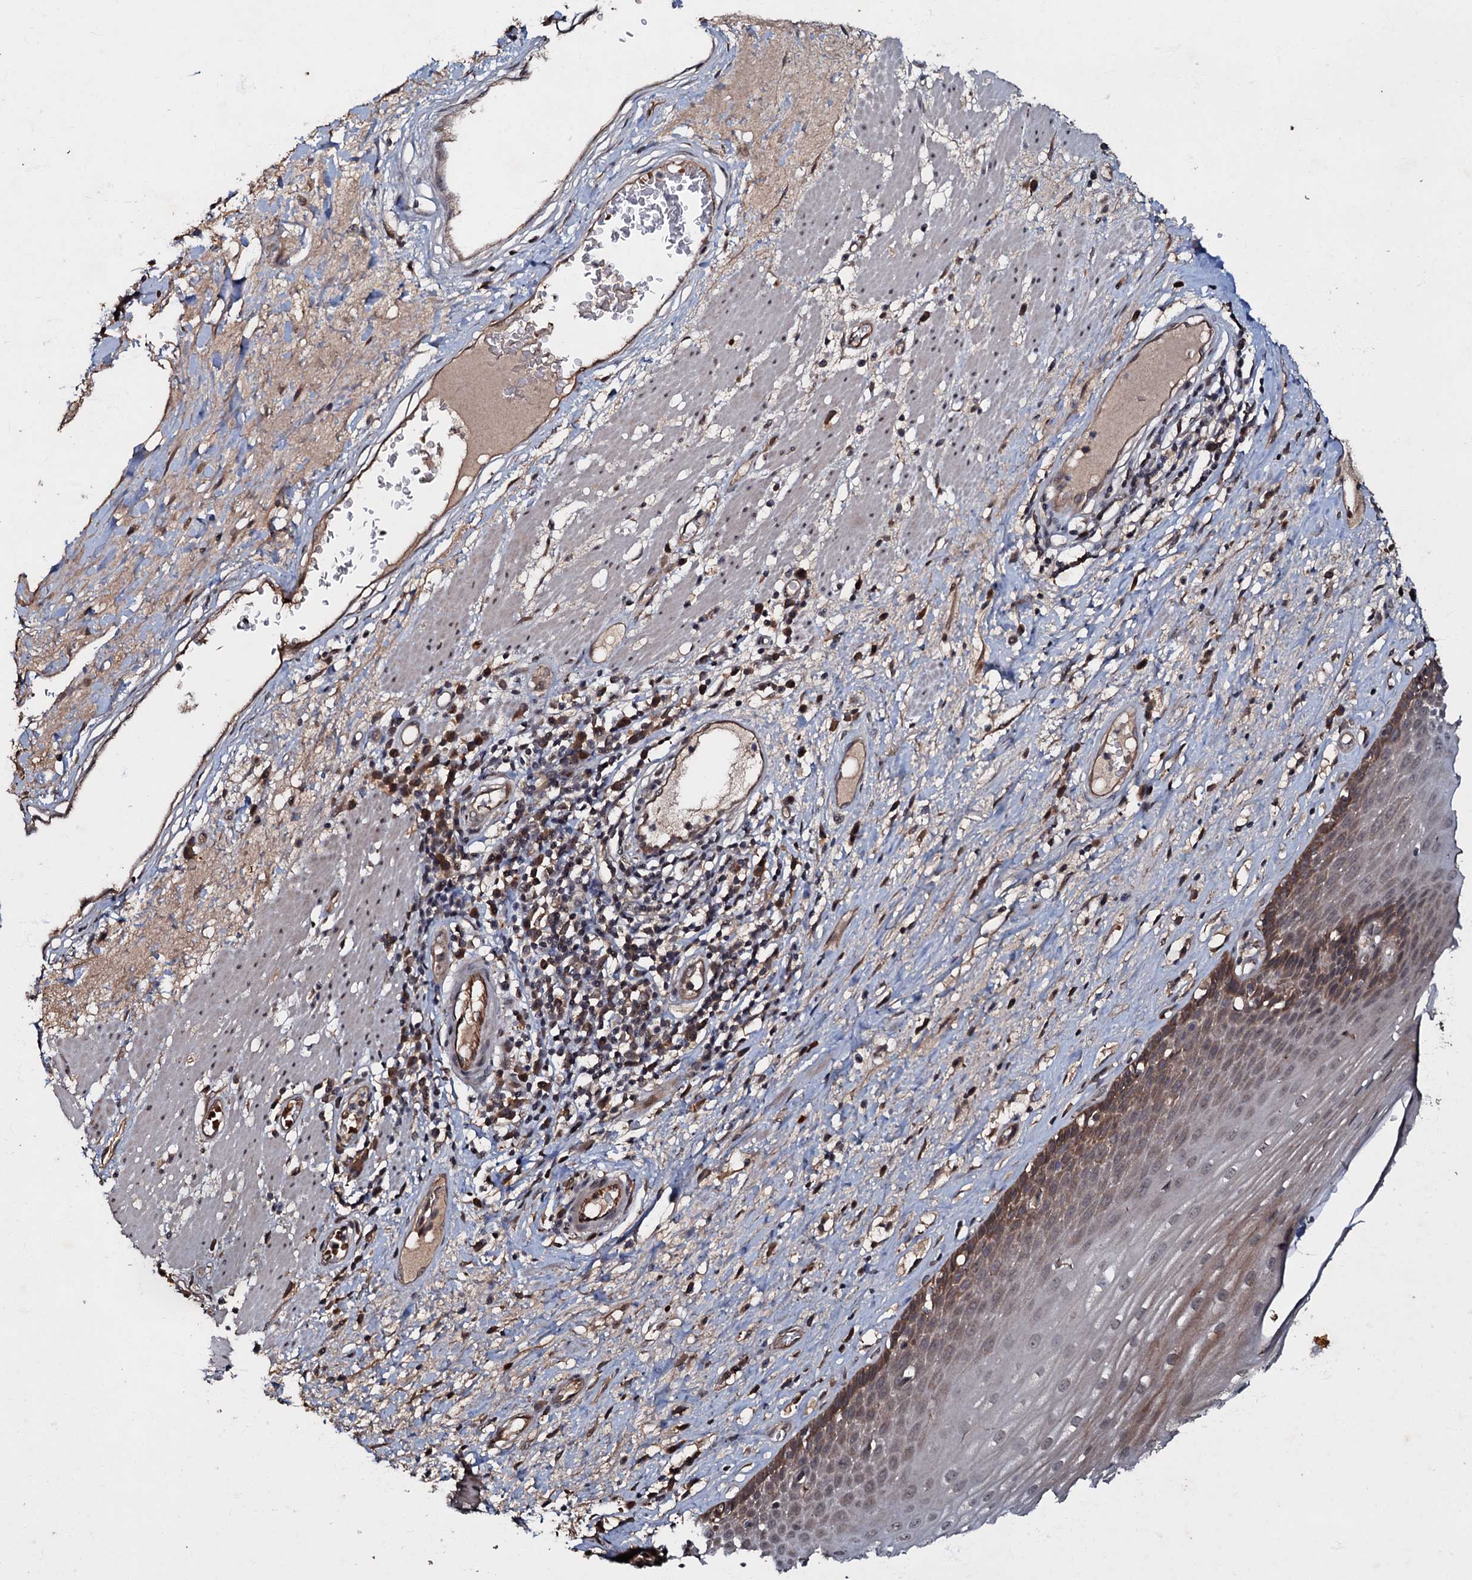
{"staining": {"intensity": "moderate", "quantity": "25%-75%", "location": "cytoplasmic/membranous"}, "tissue": "esophagus", "cell_type": "Squamous epithelial cells", "image_type": "normal", "snomed": [{"axis": "morphology", "description": "Normal tissue, NOS"}, {"axis": "topography", "description": "Esophagus"}], "caption": "High-magnification brightfield microscopy of unremarkable esophagus stained with DAB (brown) and counterstained with hematoxylin (blue). squamous epithelial cells exhibit moderate cytoplasmic/membranous expression is present in about25%-75% of cells.", "gene": "MANSC4", "patient": {"sex": "male", "age": 62}}